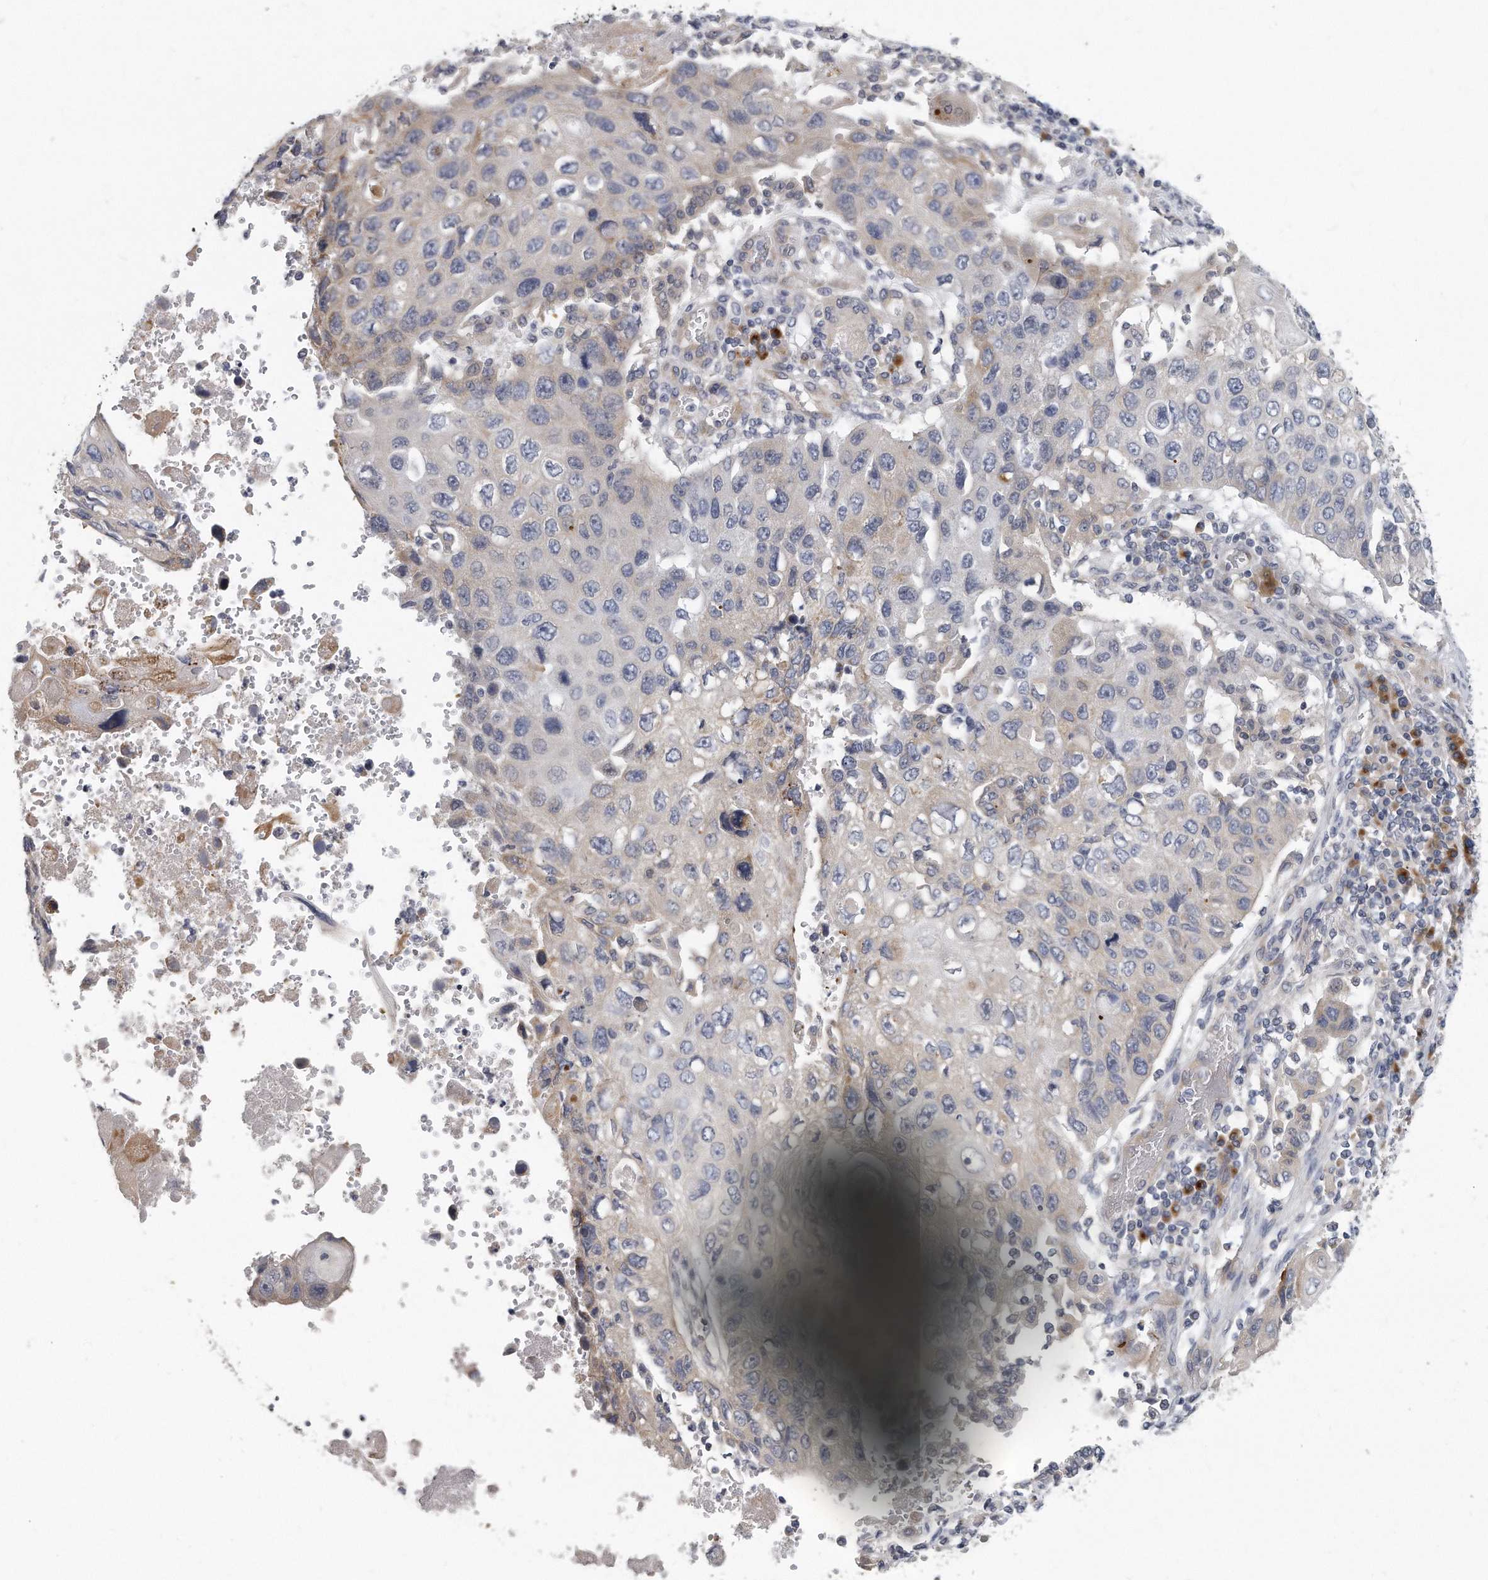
{"staining": {"intensity": "weak", "quantity": "<25%", "location": "cytoplasmic/membranous"}, "tissue": "lung cancer", "cell_type": "Tumor cells", "image_type": "cancer", "snomed": [{"axis": "morphology", "description": "Squamous cell carcinoma, NOS"}, {"axis": "topography", "description": "Lung"}], "caption": "IHC image of human lung cancer stained for a protein (brown), which displays no positivity in tumor cells.", "gene": "PLEKHA6", "patient": {"sex": "male", "age": 61}}